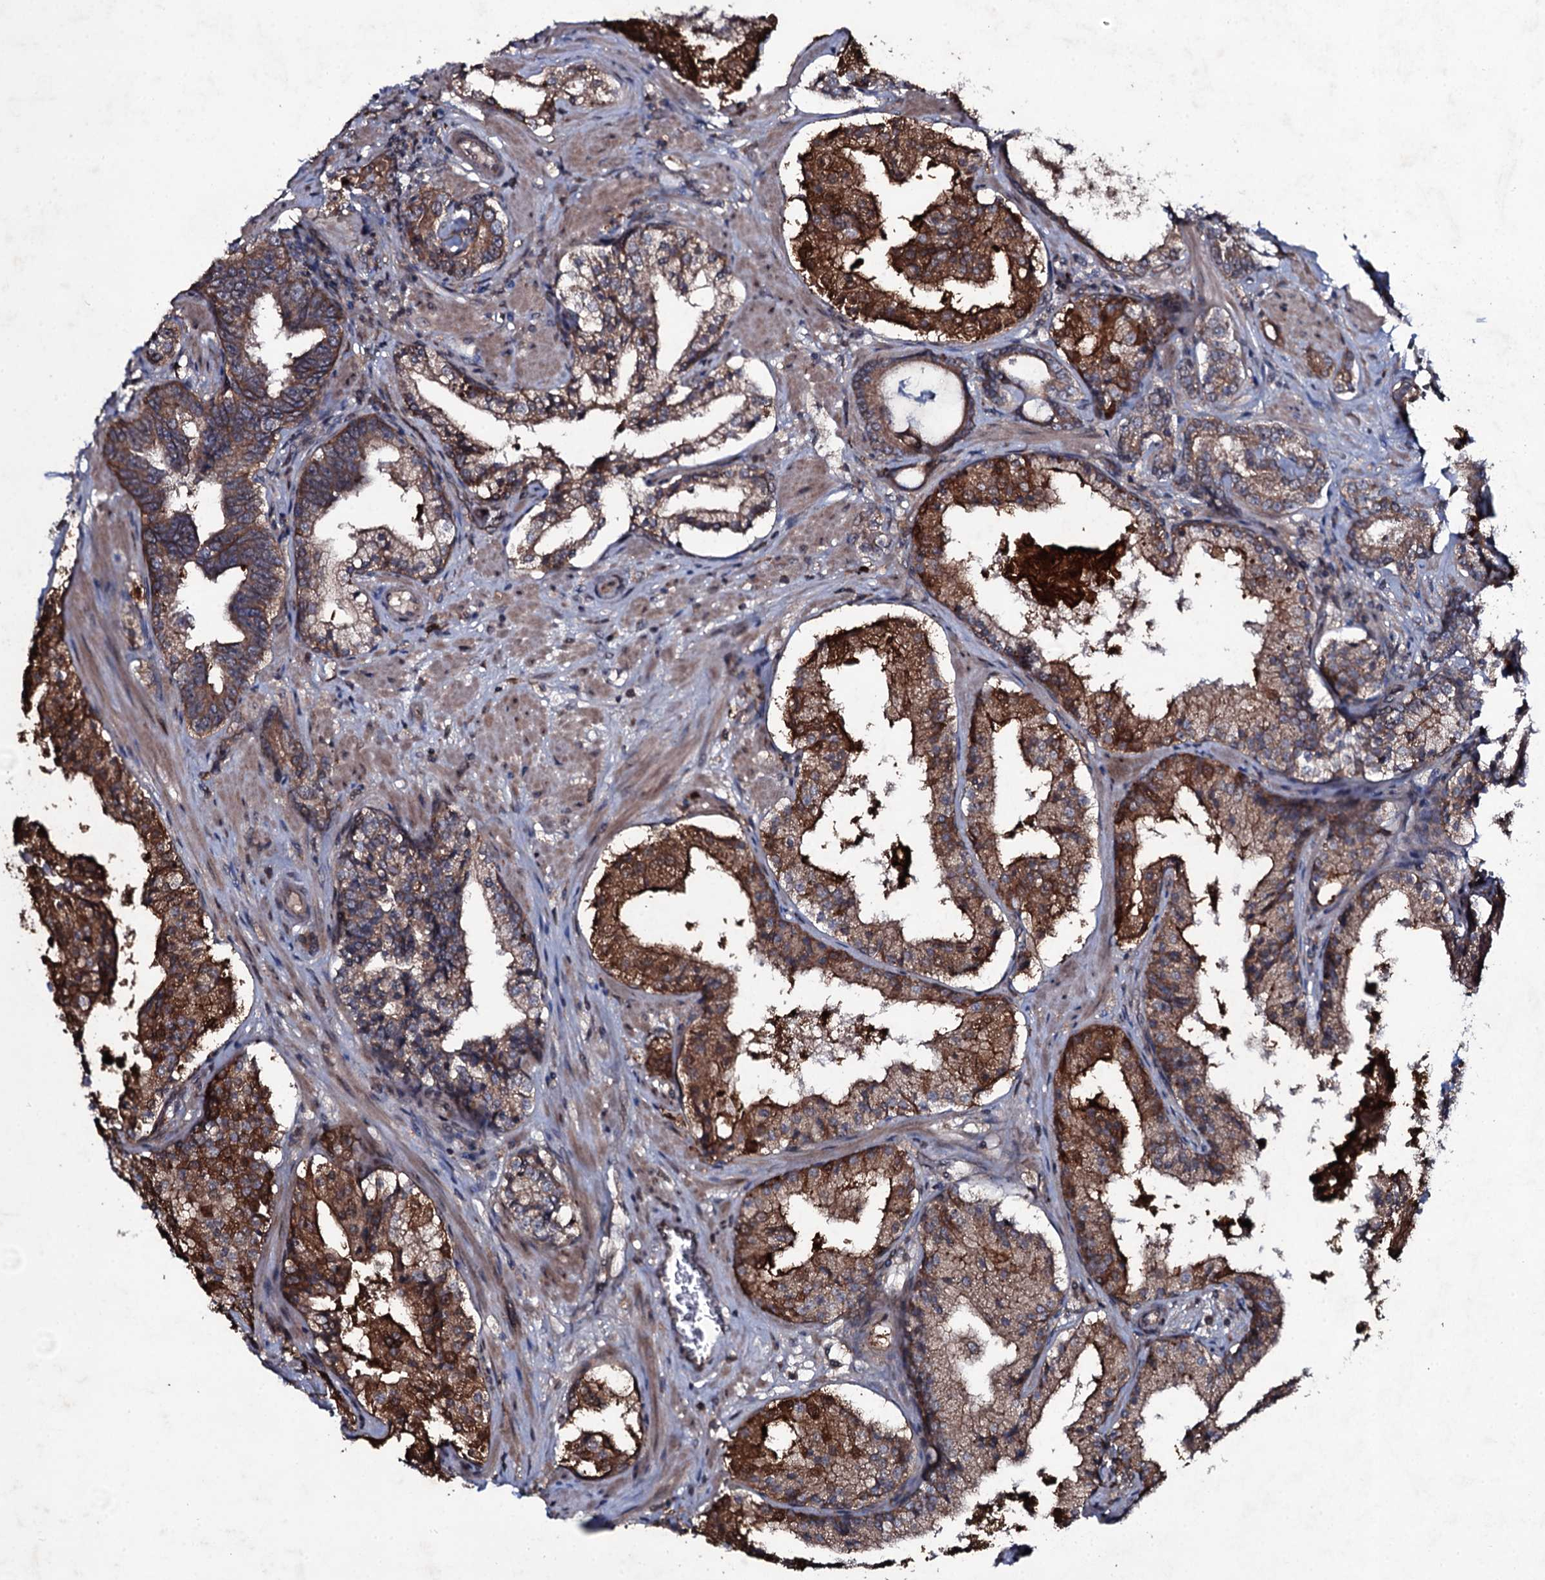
{"staining": {"intensity": "strong", "quantity": ">75%", "location": "cytoplasmic/membranous"}, "tissue": "prostate cancer", "cell_type": "Tumor cells", "image_type": "cancer", "snomed": [{"axis": "morphology", "description": "Adenocarcinoma, High grade"}, {"axis": "topography", "description": "Prostate"}], "caption": "Prostate cancer (adenocarcinoma (high-grade)) tissue exhibits strong cytoplasmic/membranous staining in approximately >75% of tumor cells", "gene": "SNAP23", "patient": {"sex": "male", "age": 58}}